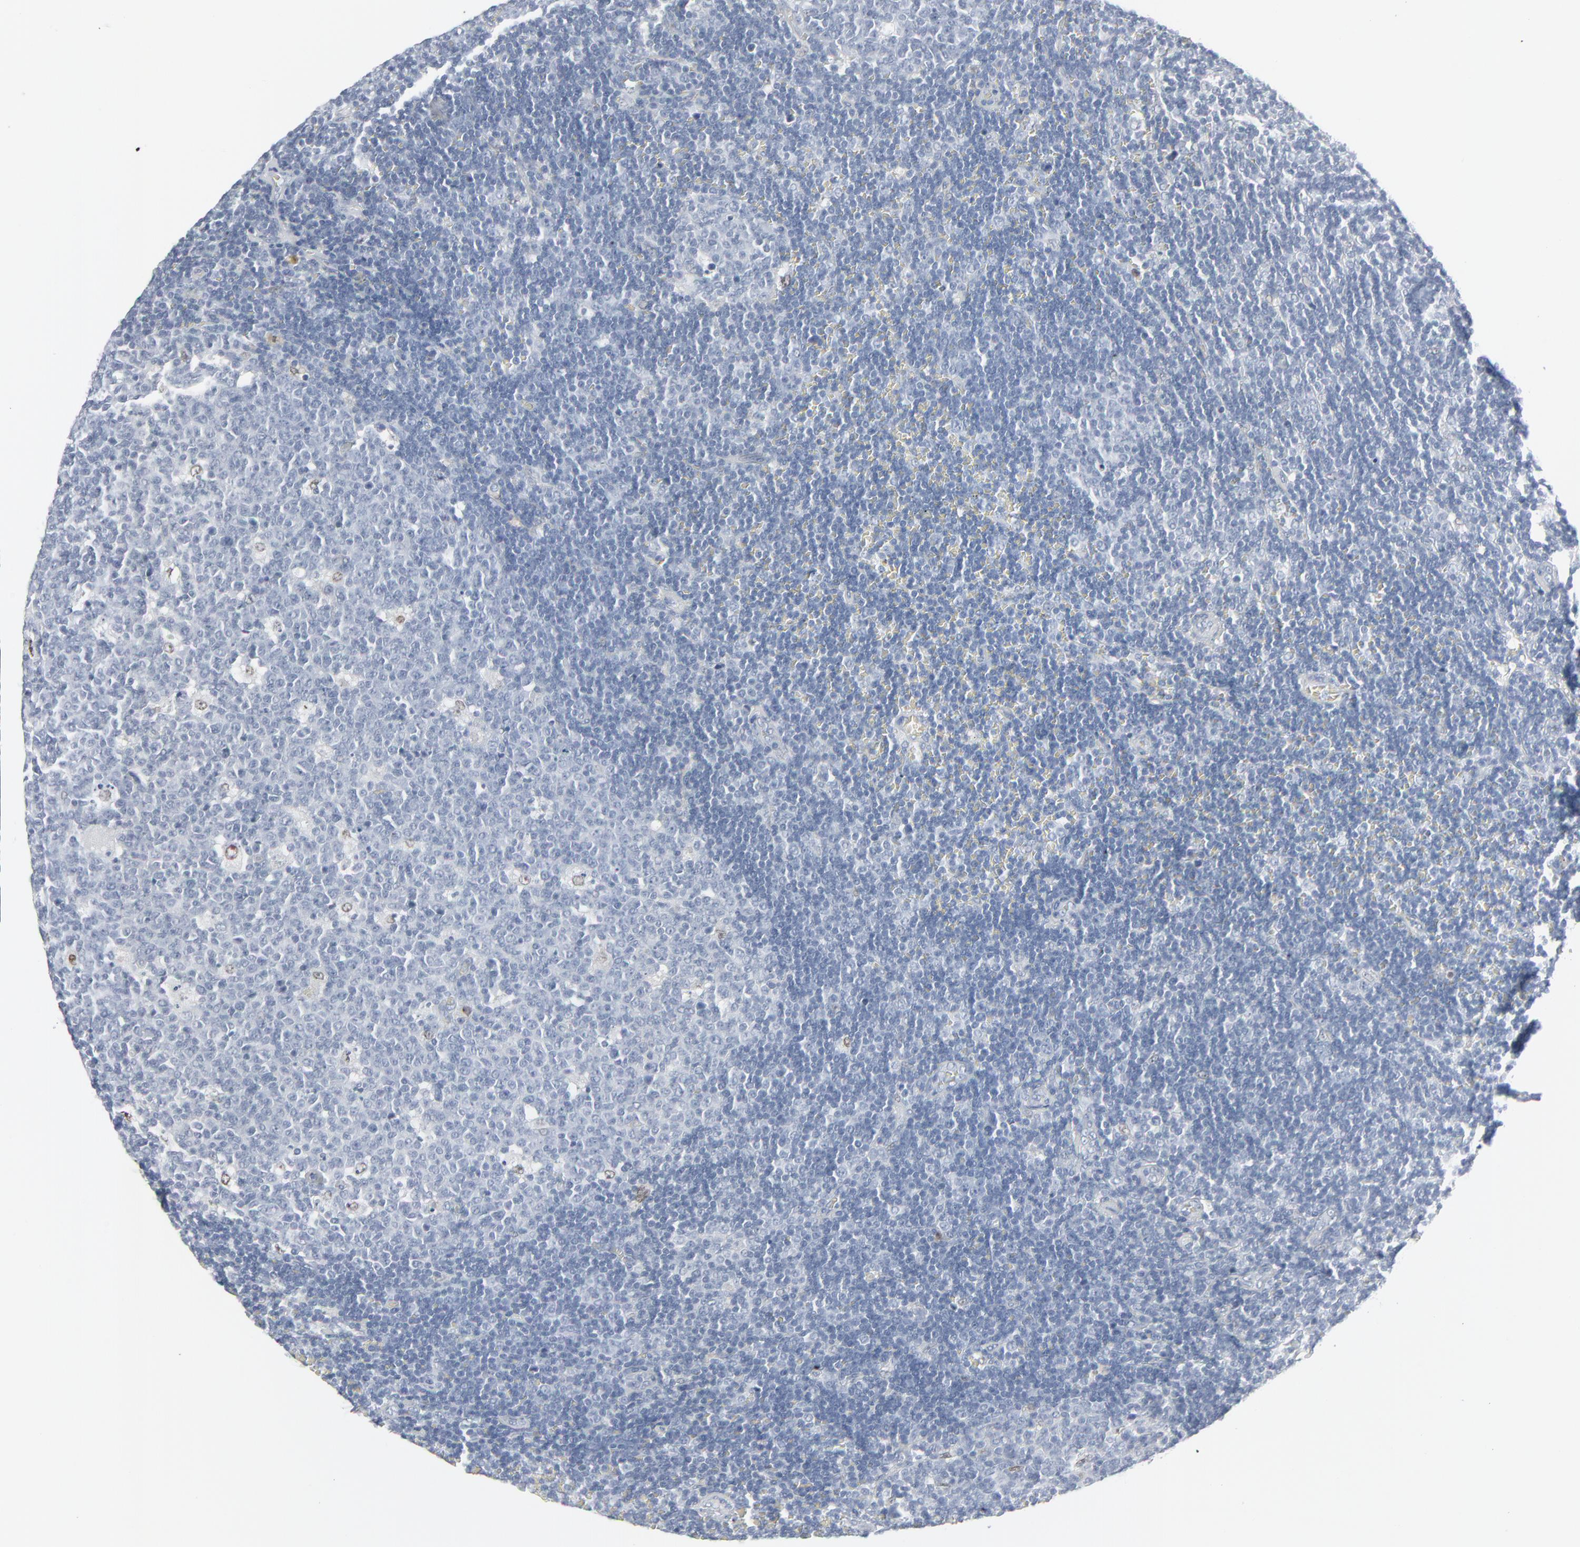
{"staining": {"intensity": "weak", "quantity": "<25%", "location": "nuclear"}, "tissue": "lymph node", "cell_type": "Germinal center cells", "image_type": "normal", "snomed": [{"axis": "morphology", "description": "Normal tissue, NOS"}, {"axis": "morphology", "description": "Inflammation, NOS"}, {"axis": "topography", "description": "Lymph node"}, {"axis": "topography", "description": "Salivary gland"}], "caption": "Normal lymph node was stained to show a protein in brown. There is no significant positivity in germinal center cells. Brightfield microscopy of immunohistochemistry (IHC) stained with DAB (brown) and hematoxylin (blue), captured at high magnification.", "gene": "MITF", "patient": {"sex": "male", "age": 3}}